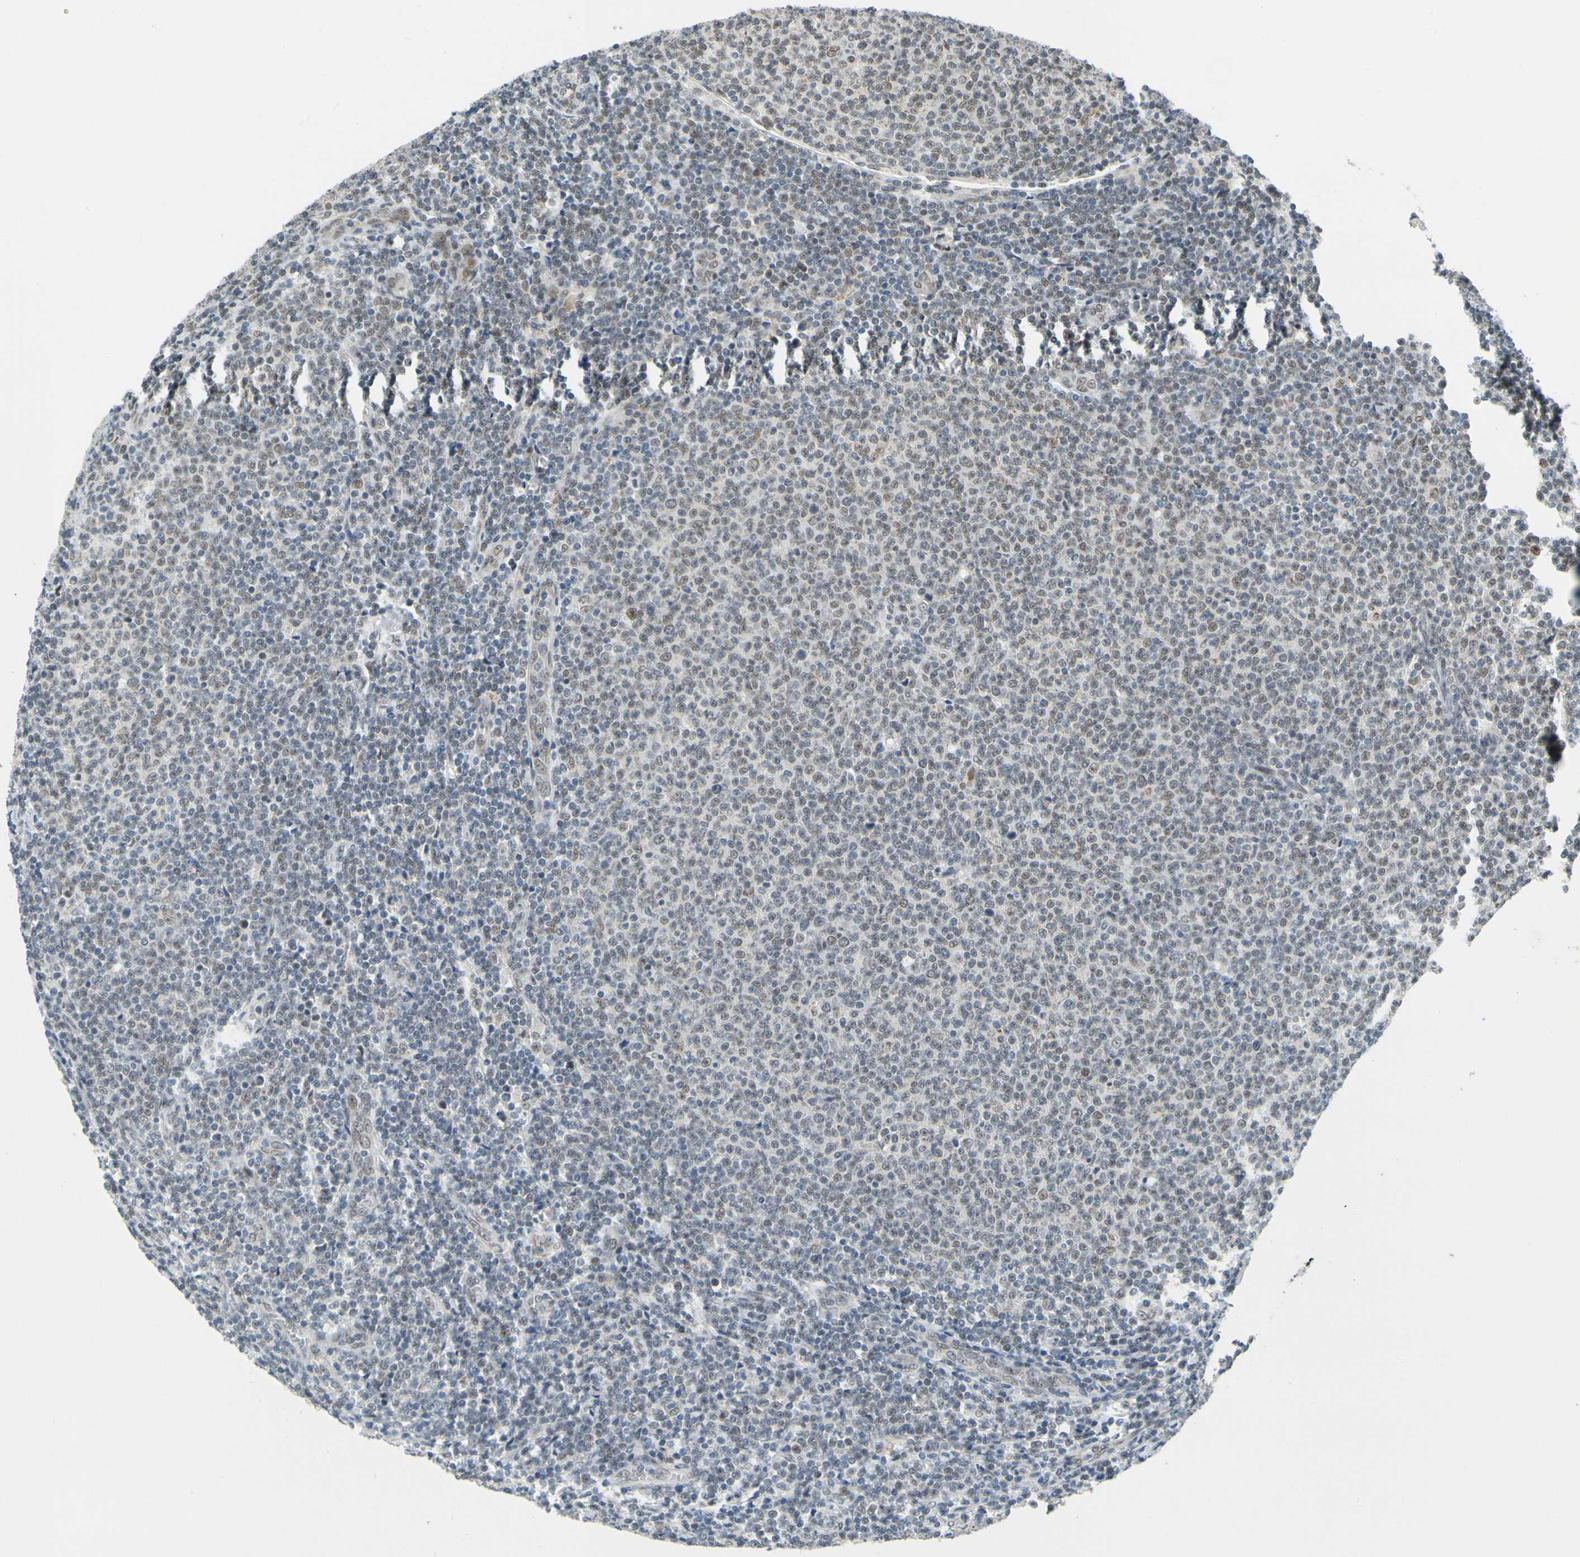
{"staining": {"intensity": "weak", "quantity": "25%-75%", "location": "cytoplasmic/membranous,nuclear"}, "tissue": "lymphoma", "cell_type": "Tumor cells", "image_type": "cancer", "snomed": [{"axis": "morphology", "description": "Malignant lymphoma, non-Hodgkin's type, Low grade"}, {"axis": "topography", "description": "Lymph node"}], "caption": "This micrograph reveals low-grade malignant lymphoma, non-Hodgkin's type stained with IHC to label a protein in brown. The cytoplasmic/membranous and nuclear of tumor cells show weak positivity for the protein. Nuclei are counter-stained blue.", "gene": "POGZ", "patient": {"sex": "male", "age": 66}}